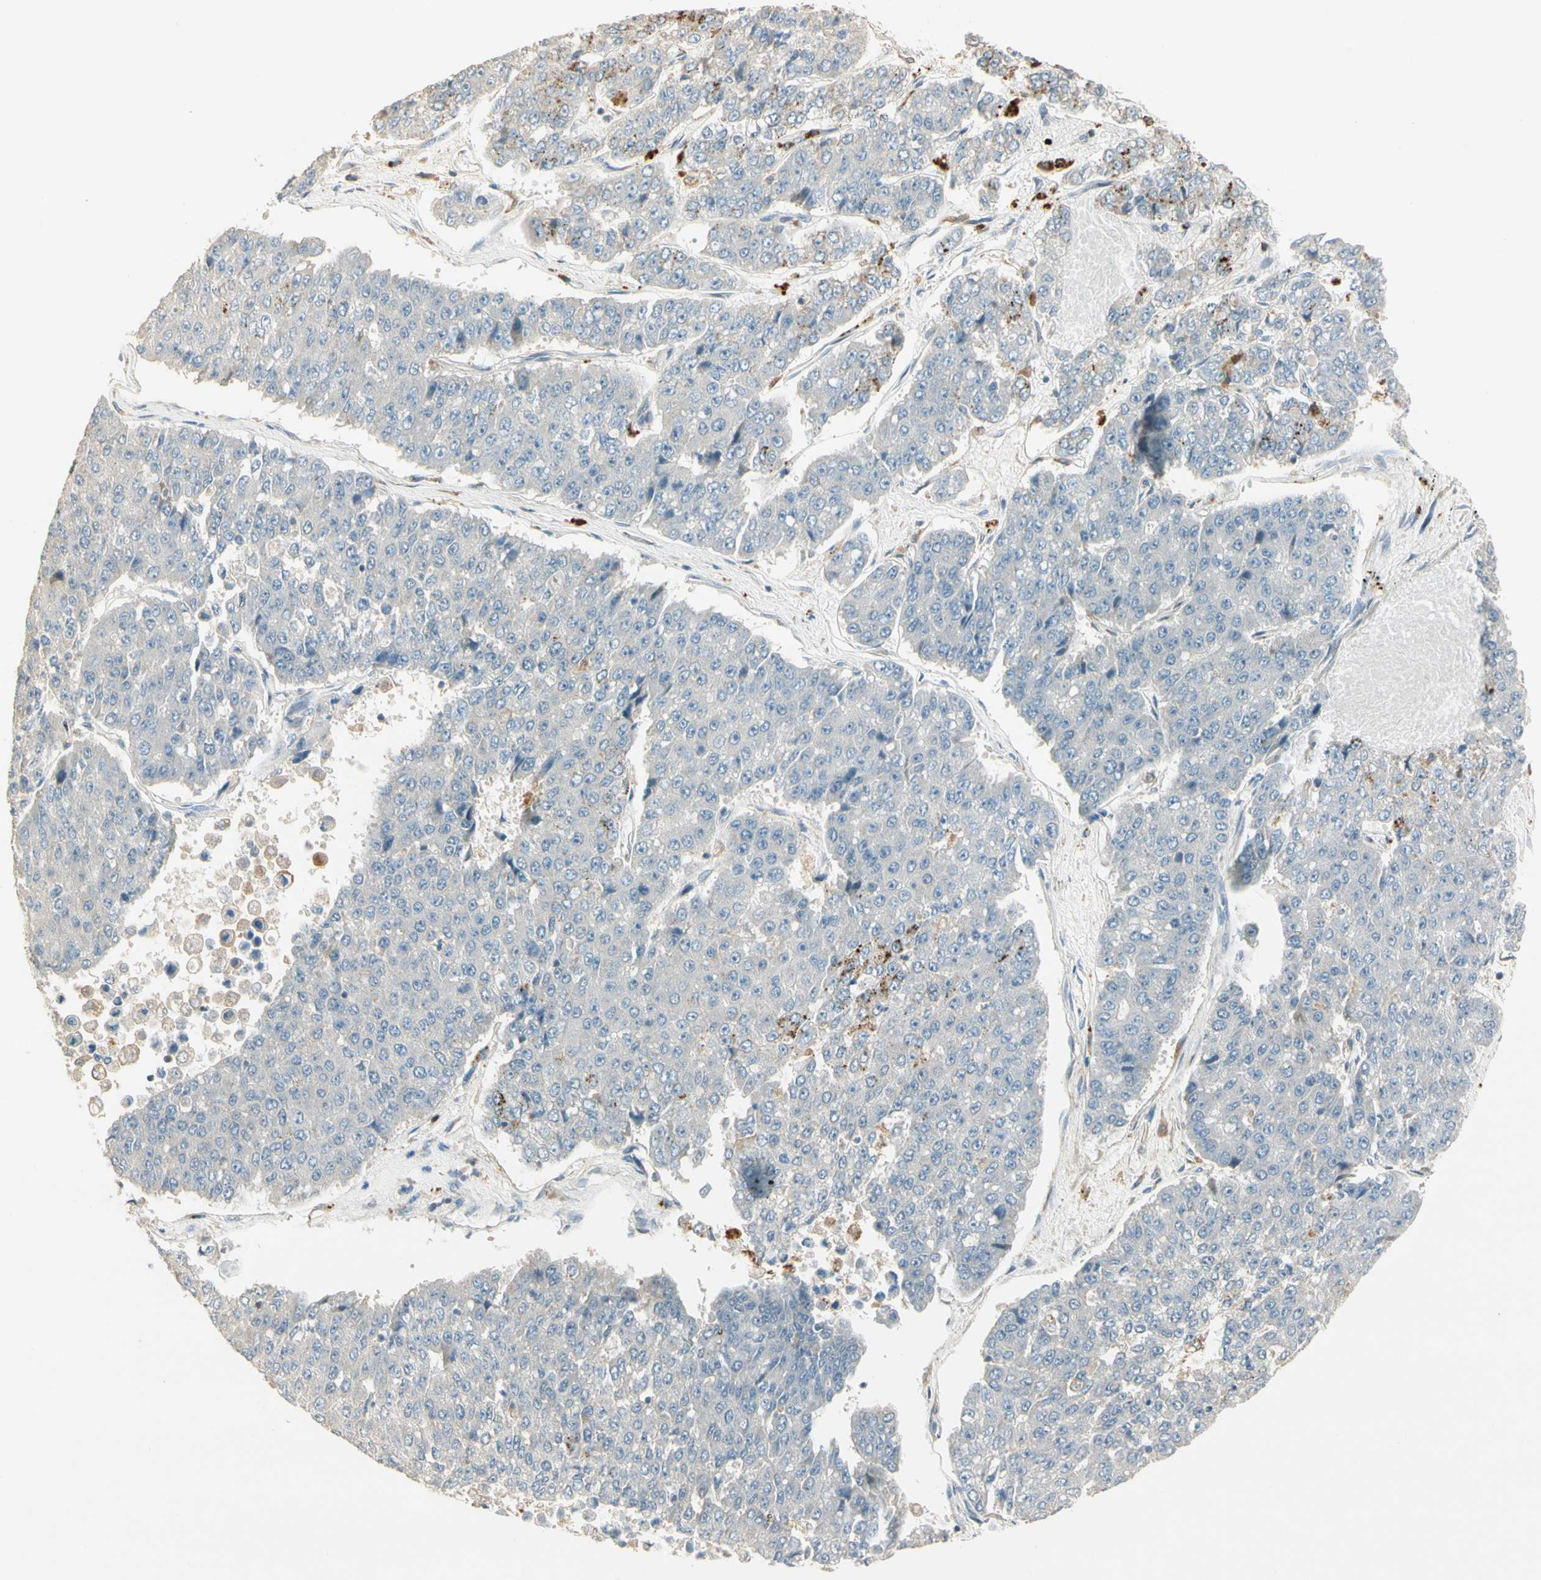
{"staining": {"intensity": "strong", "quantity": "<25%", "location": "cytoplasmic/membranous"}, "tissue": "pancreatic cancer", "cell_type": "Tumor cells", "image_type": "cancer", "snomed": [{"axis": "morphology", "description": "Adenocarcinoma, NOS"}, {"axis": "topography", "description": "Pancreas"}], "caption": "Immunohistochemistry (IHC) of pancreatic cancer (adenocarcinoma) reveals medium levels of strong cytoplasmic/membranous expression in approximately <25% of tumor cells.", "gene": "PLXNA1", "patient": {"sex": "male", "age": 50}}